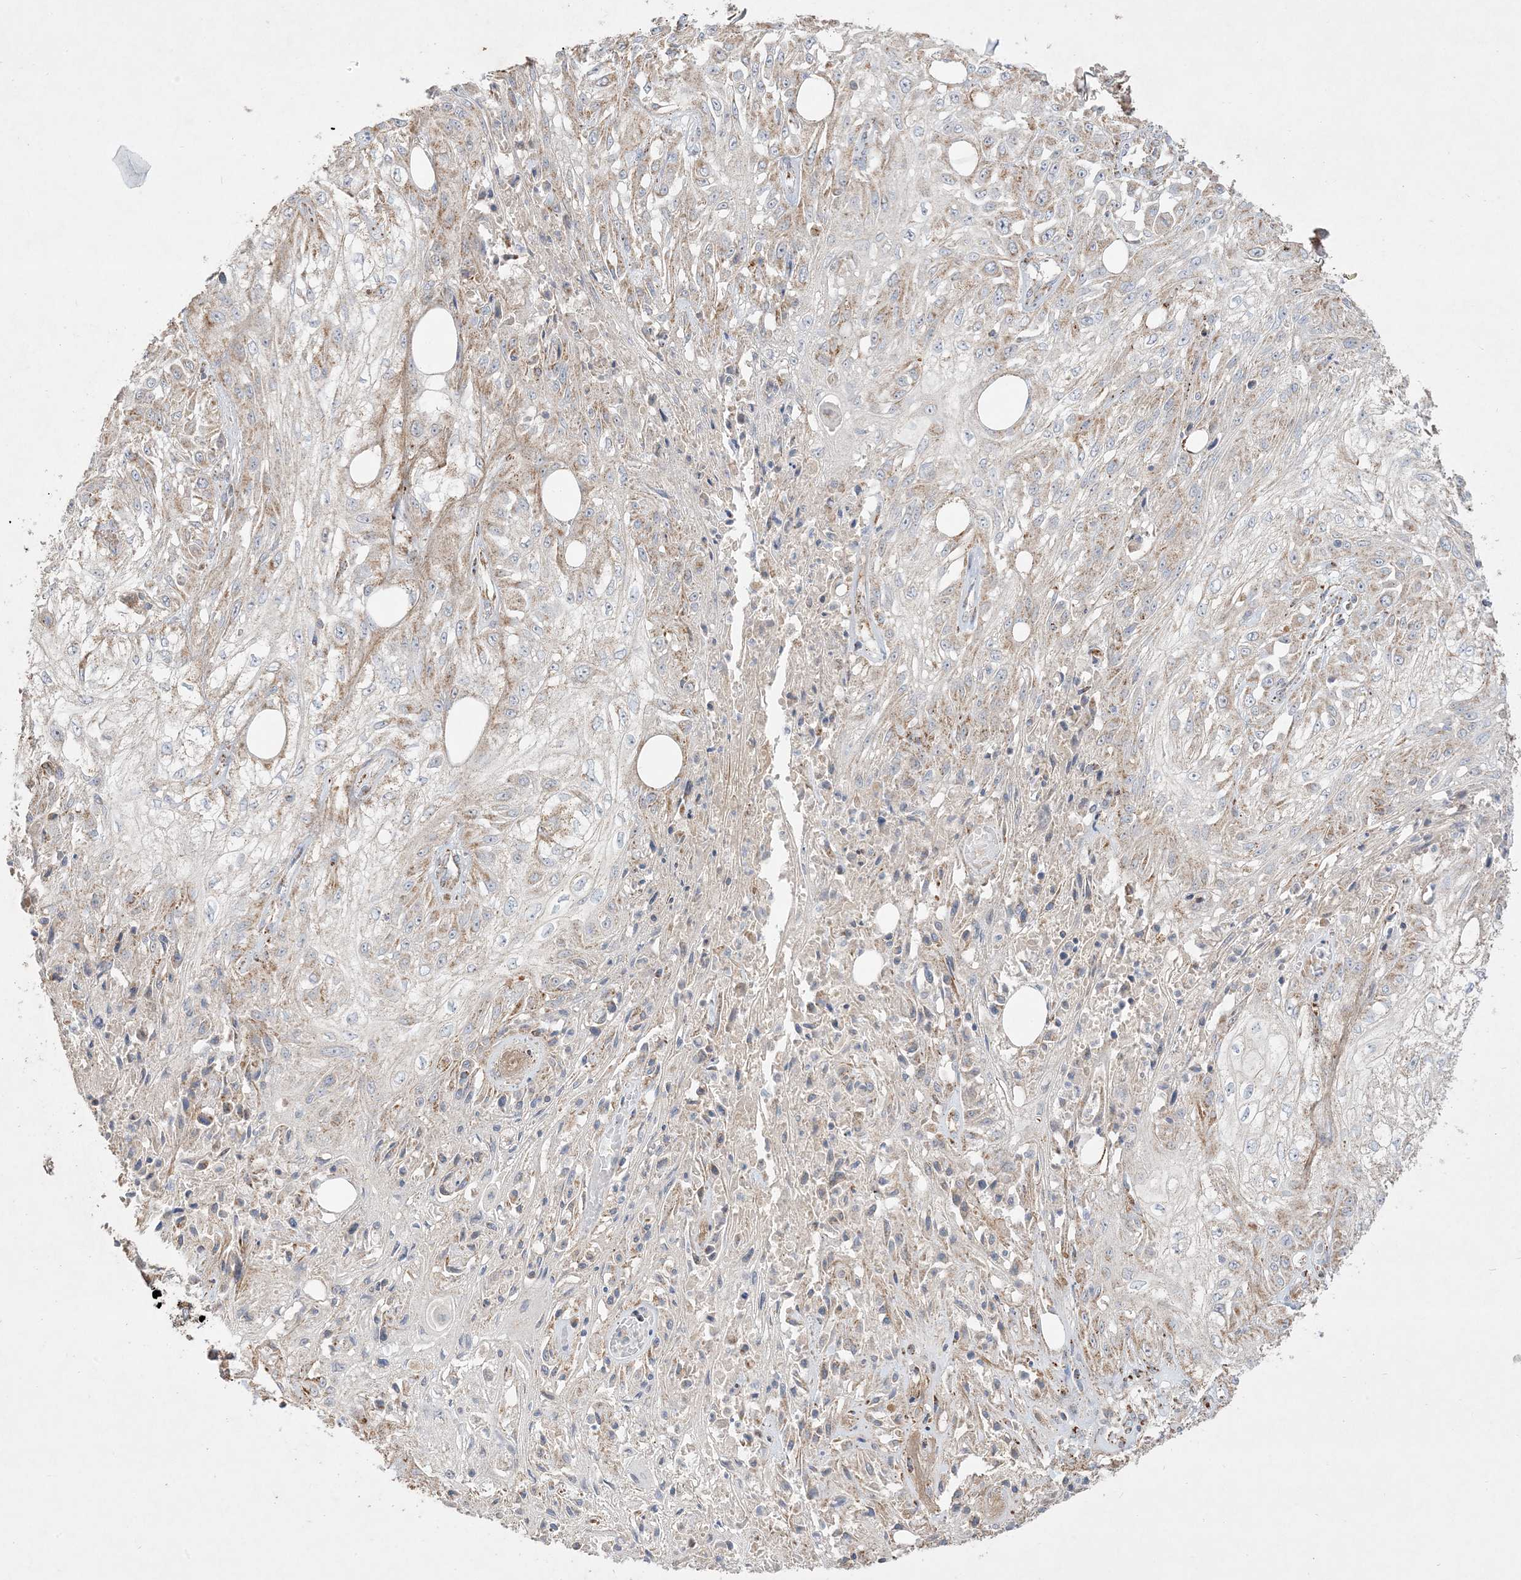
{"staining": {"intensity": "moderate", "quantity": "25%-75%", "location": "cytoplasmic/membranous"}, "tissue": "skin cancer", "cell_type": "Tumor cells", "image_type": "cancer", "snomed": [{"axis": "morphology", "description": "Squamous cell carcinoma, NOS"}, {"axis": "morphology", "description": "Squamous cell carcinoma, metastatic, NOS"}, {"axis": "topography", "description": "Skin"}, {"axis": "topography", "description": "Lymph node"}], "caption": "Metastatic squamous cell carcinoma (skin) stained for a protein (brown) displays moderate cytoplasmic/membranous positive expression in about 25%-75% of tumor cells.", "gene": "NDUFAF3", "patient": {"sex": "male", "age": 75}}